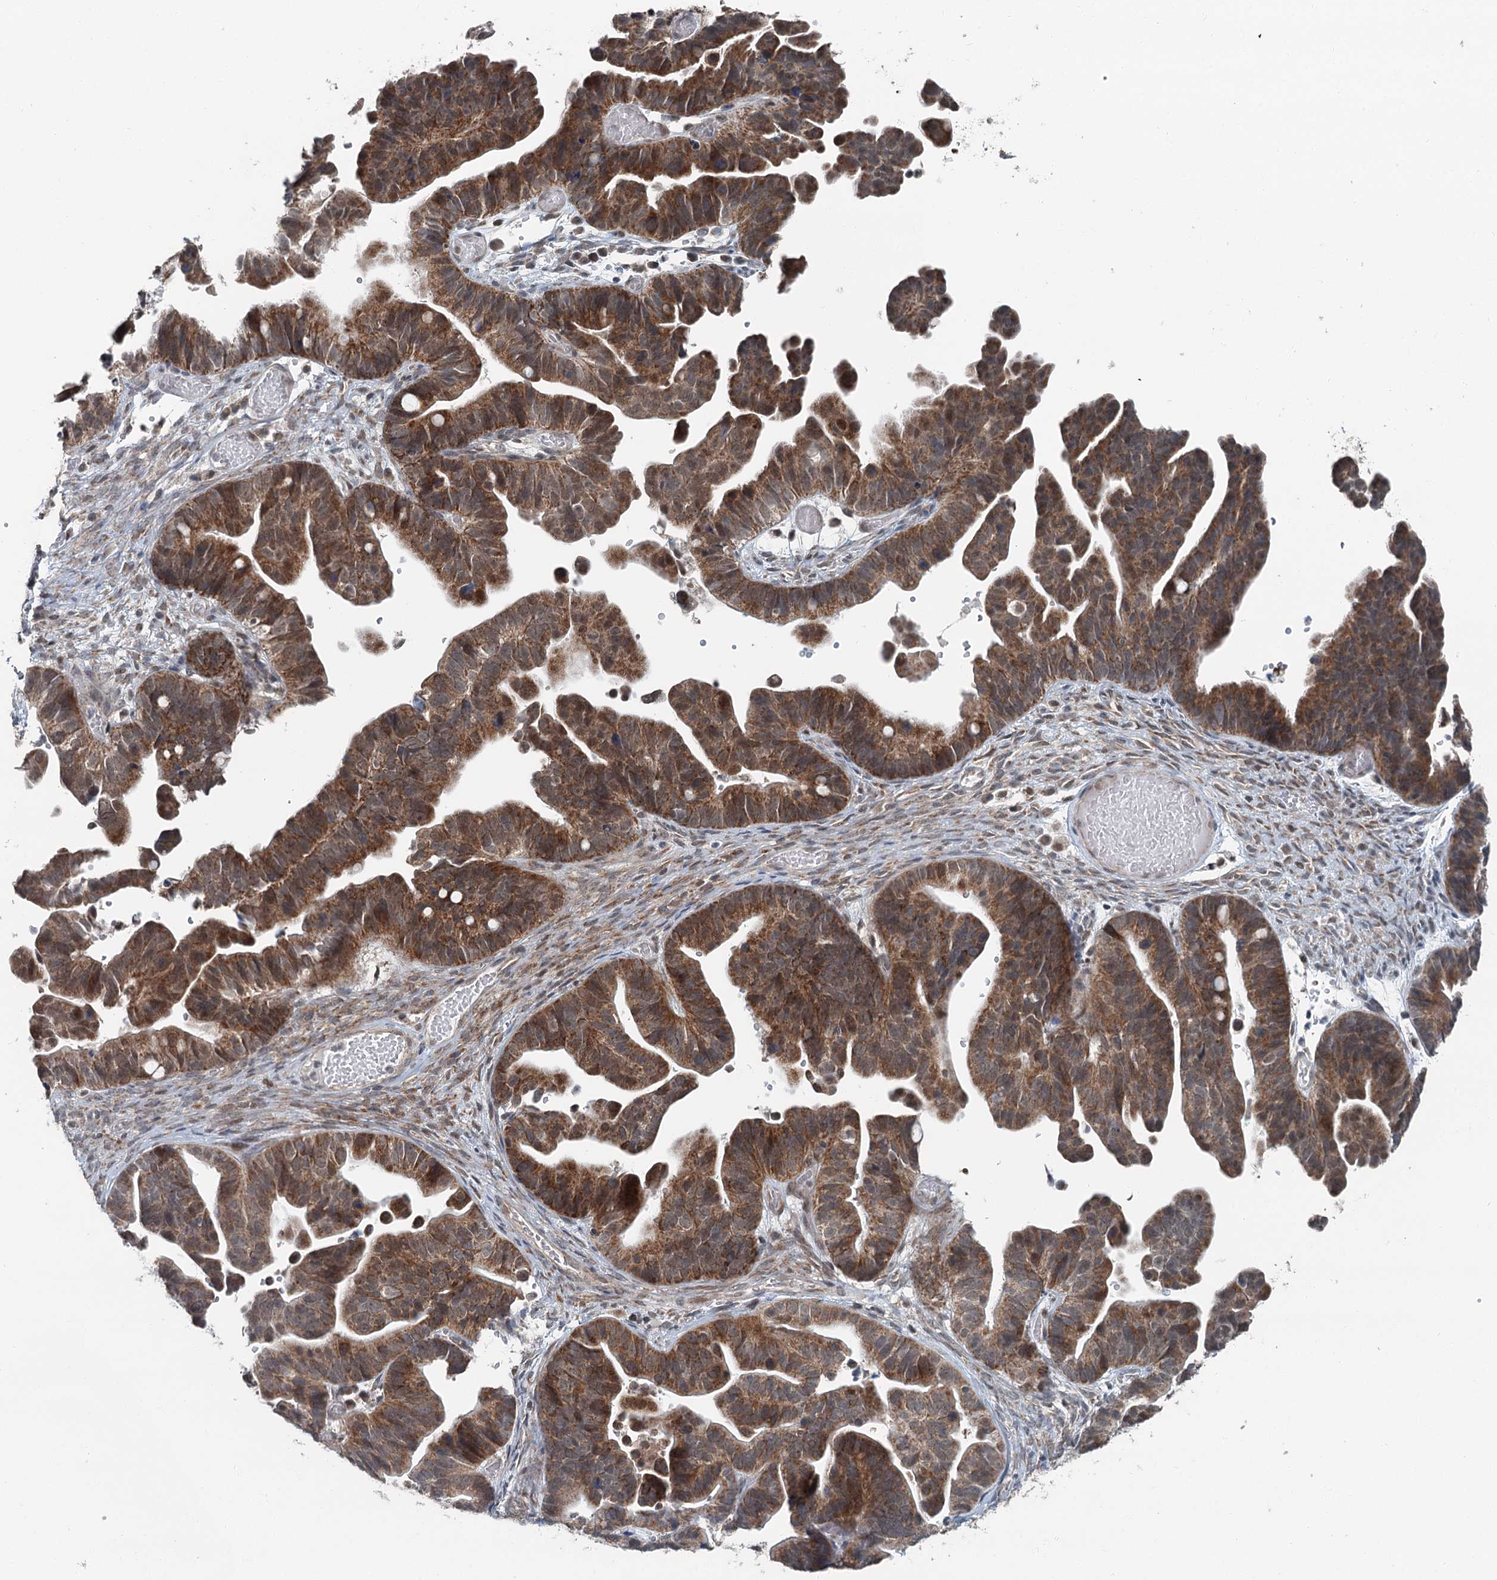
{"staining": {"intensity": "moderate", "quantity": ">75%", "location": "cytoplasmic/membranous"}, "tissue": "ovarian cancer", "cell_type": "Tumor cells", "image_type": "cancer", "snomed": [{"axis": "morphology", "description": "Cystadenocarcinoma, serous, NOS"}, {"axis": "topography", "description": "Ovary"}], "caption": "Protein expression analysis of ovarian cancer demonstrates moderate cytoplasmic/membranous staining in about >75% of tumor cells.", "gene": "WAPL", "patient": {"sex": "female", "age": 56}}